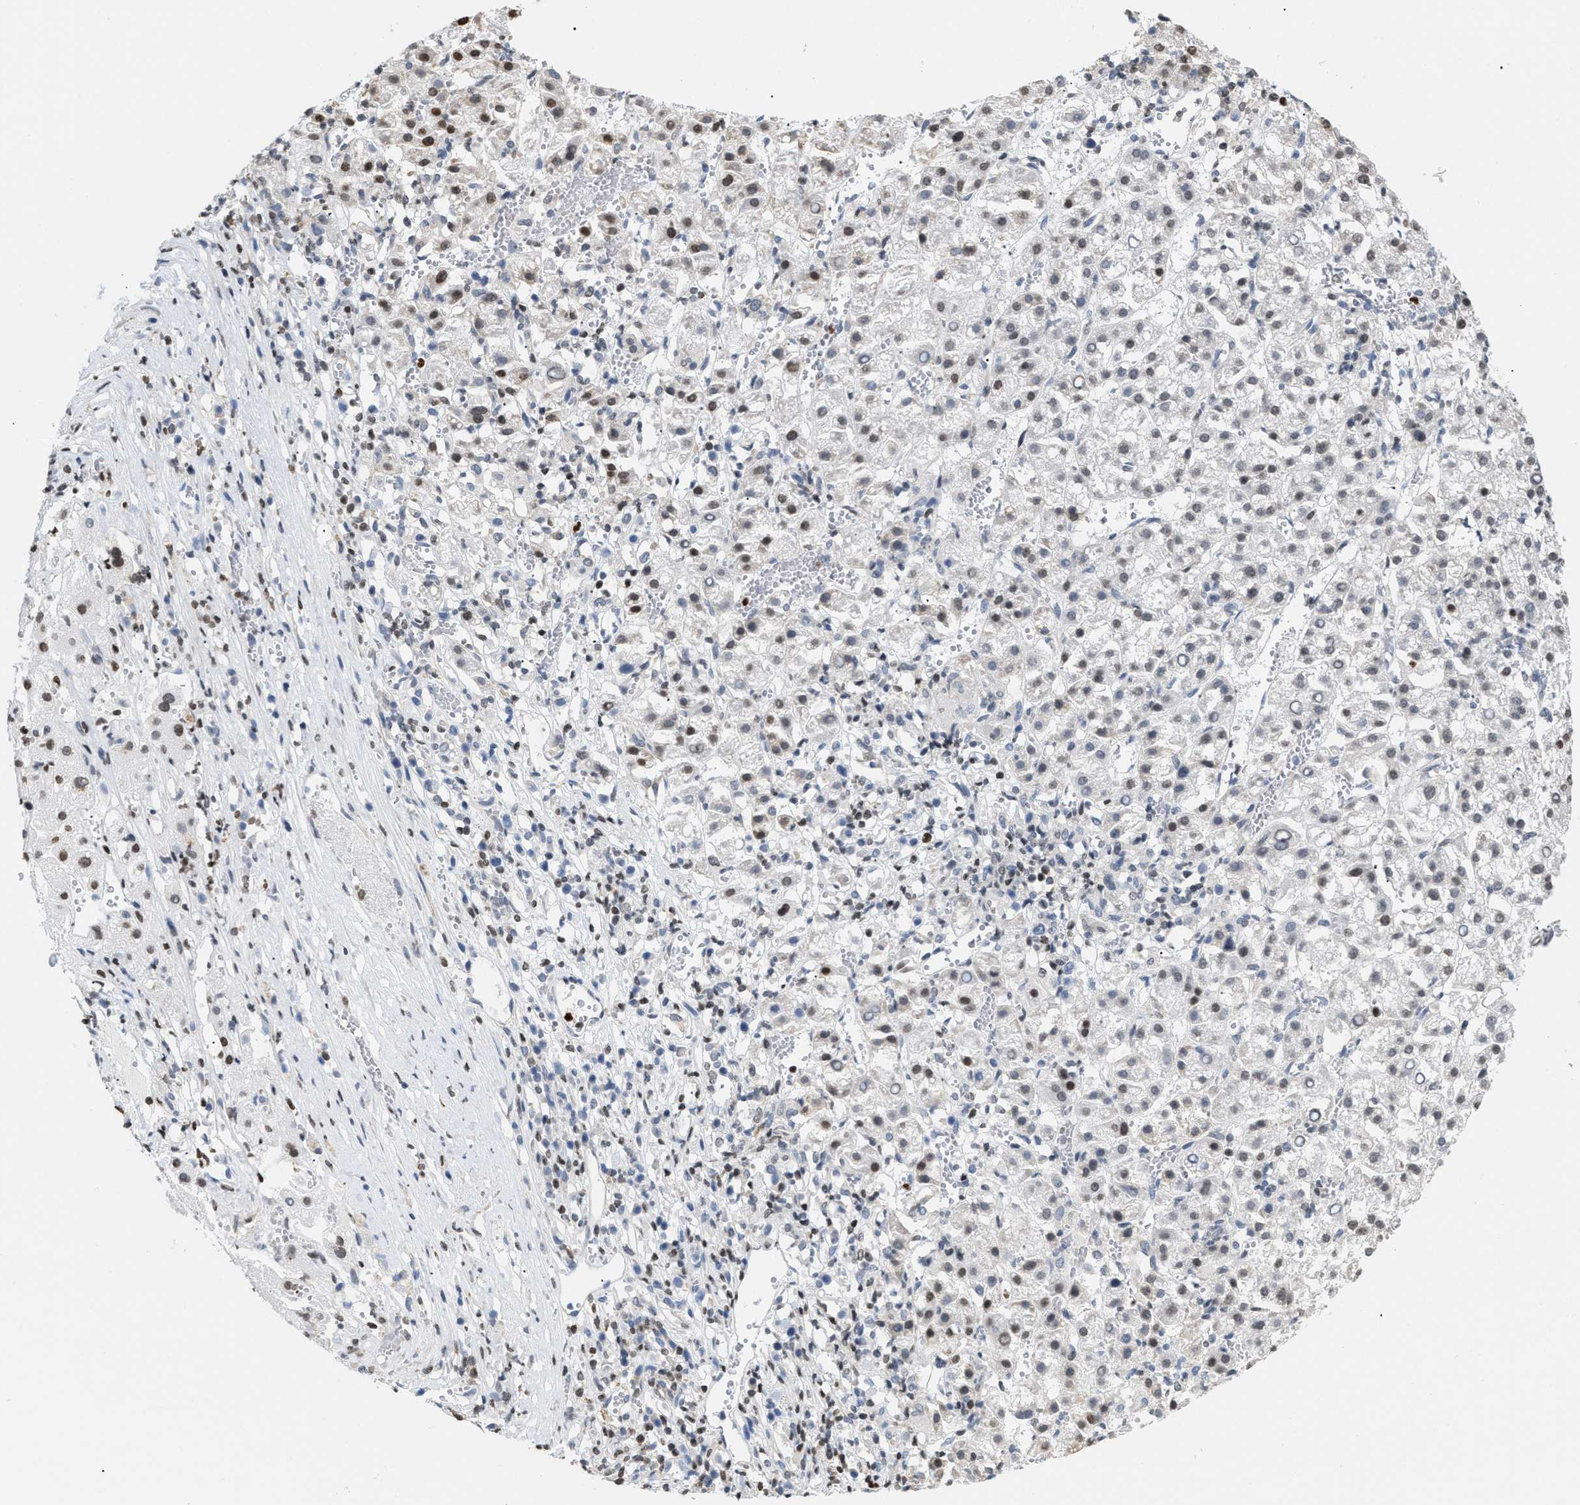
{"staining": {"intensity": "moderate", "quantity": ">75%", "location": "nuclear"}, "tissue": "liver cancer", "cell_type": "Tumor cells", "image_type": "cancer", "snomed": [{"axis": "morphology", "description": "Carcinoma, Hepatocellular, NOS"}, {"axis": "topography", "description": "Liver"}], "caption": "DAB immunohistochemical staining of human hepatocellular carcinoma (liver) exhibits moderate nuclear protein staining in about >75% of tumor cells. (Stains: DAB (3,3'-diaminobenzidine) in brown, nuclei in blue, Microscopy: brightfield microscopy at high magnification).", "gene": "HMGN2", "patient": {"sex": "female", "age": 58}}